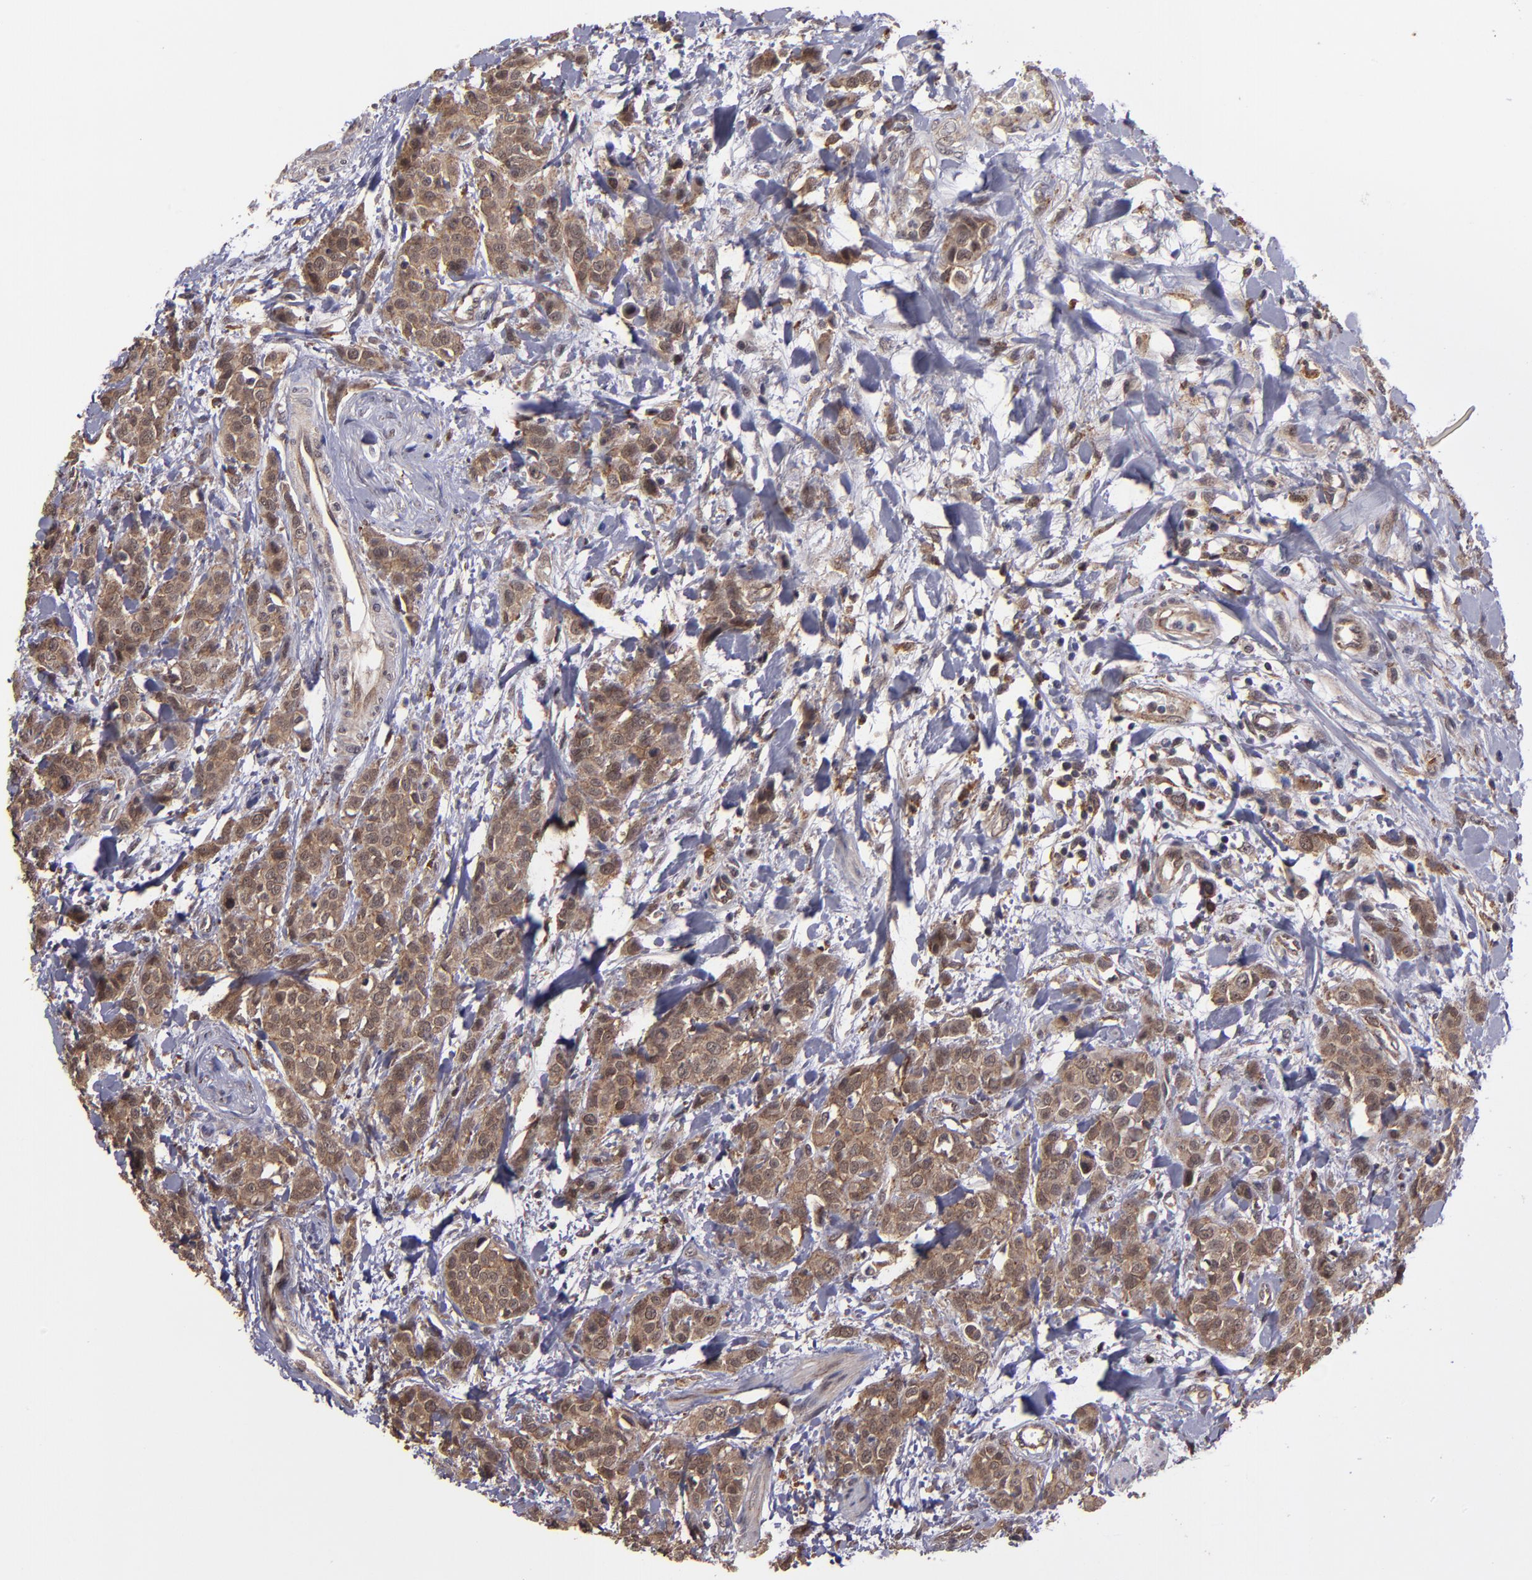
{"staining": {"intensity": "moderate", "quantity": ">75%", "location": "cytoplasmic/membranous"}, "tissue": "urothelial cancer", "cell_type": "Tumor cells", "image_type": "cancer", "snomed": [{"axis": "morphology", "description": "Urothelial carcinoma, High grade"}, {"axis": "topography", "description": "Urinary bladder"}], "caption": "The micrograph shows immunohistochemical staining of urothelial cancer. There is moderate cytoplasmic/membranous positivity is present in approximately >75% of tumor cells.", "gene": "SIPA1L1", "patient": {"sex": "male", "age": 56}}